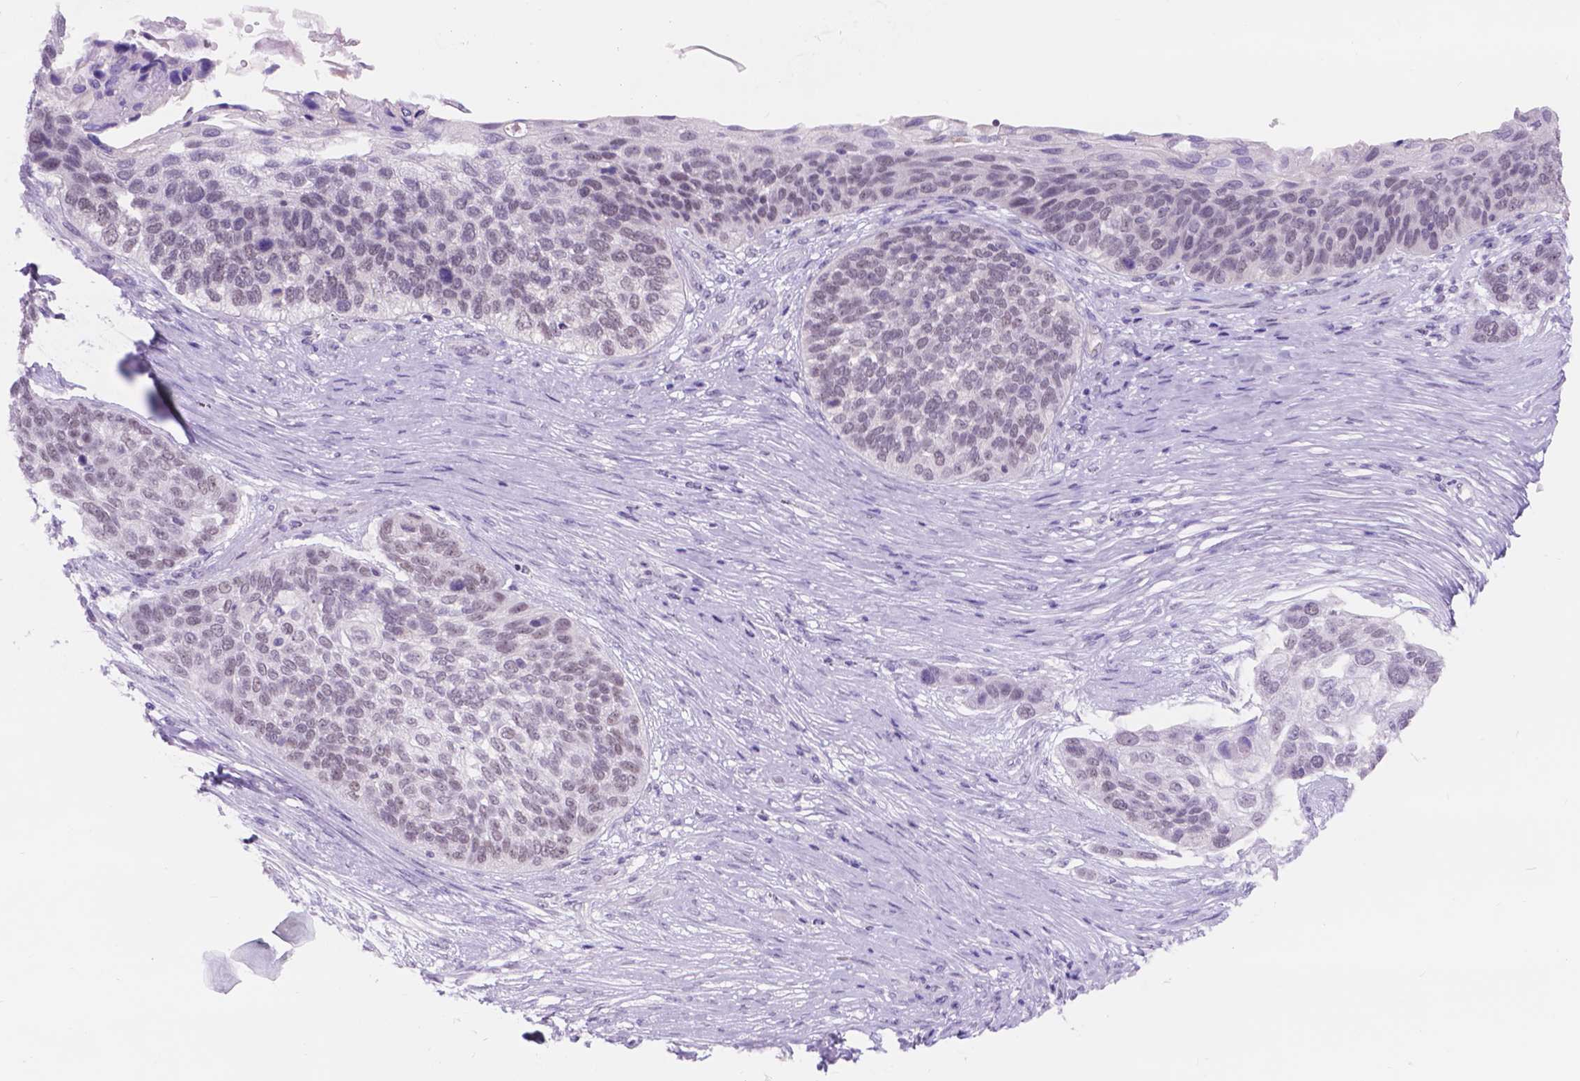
{"staining": {"intensity": "negative", "quantity": "none", "location": "none"}, "tissue": "lung cancer", "cell_type": "Tumor cells", "image_type": "cancer", "snomed": [{"axis": "morphology", "description": "Squamous cell carcinoma, NOS"}, {"axis": "topography", "description": "Lung"}], "caption": "Protein analysis of lung cancer (squamous cell carcinoma) demonstrates no significant expression in tumor cells. (DAB immunohistochemistry (IHC) with hematoxylin counter stain).", "gene": "DCC", "patient": {"sex": "male", "age": 69}}